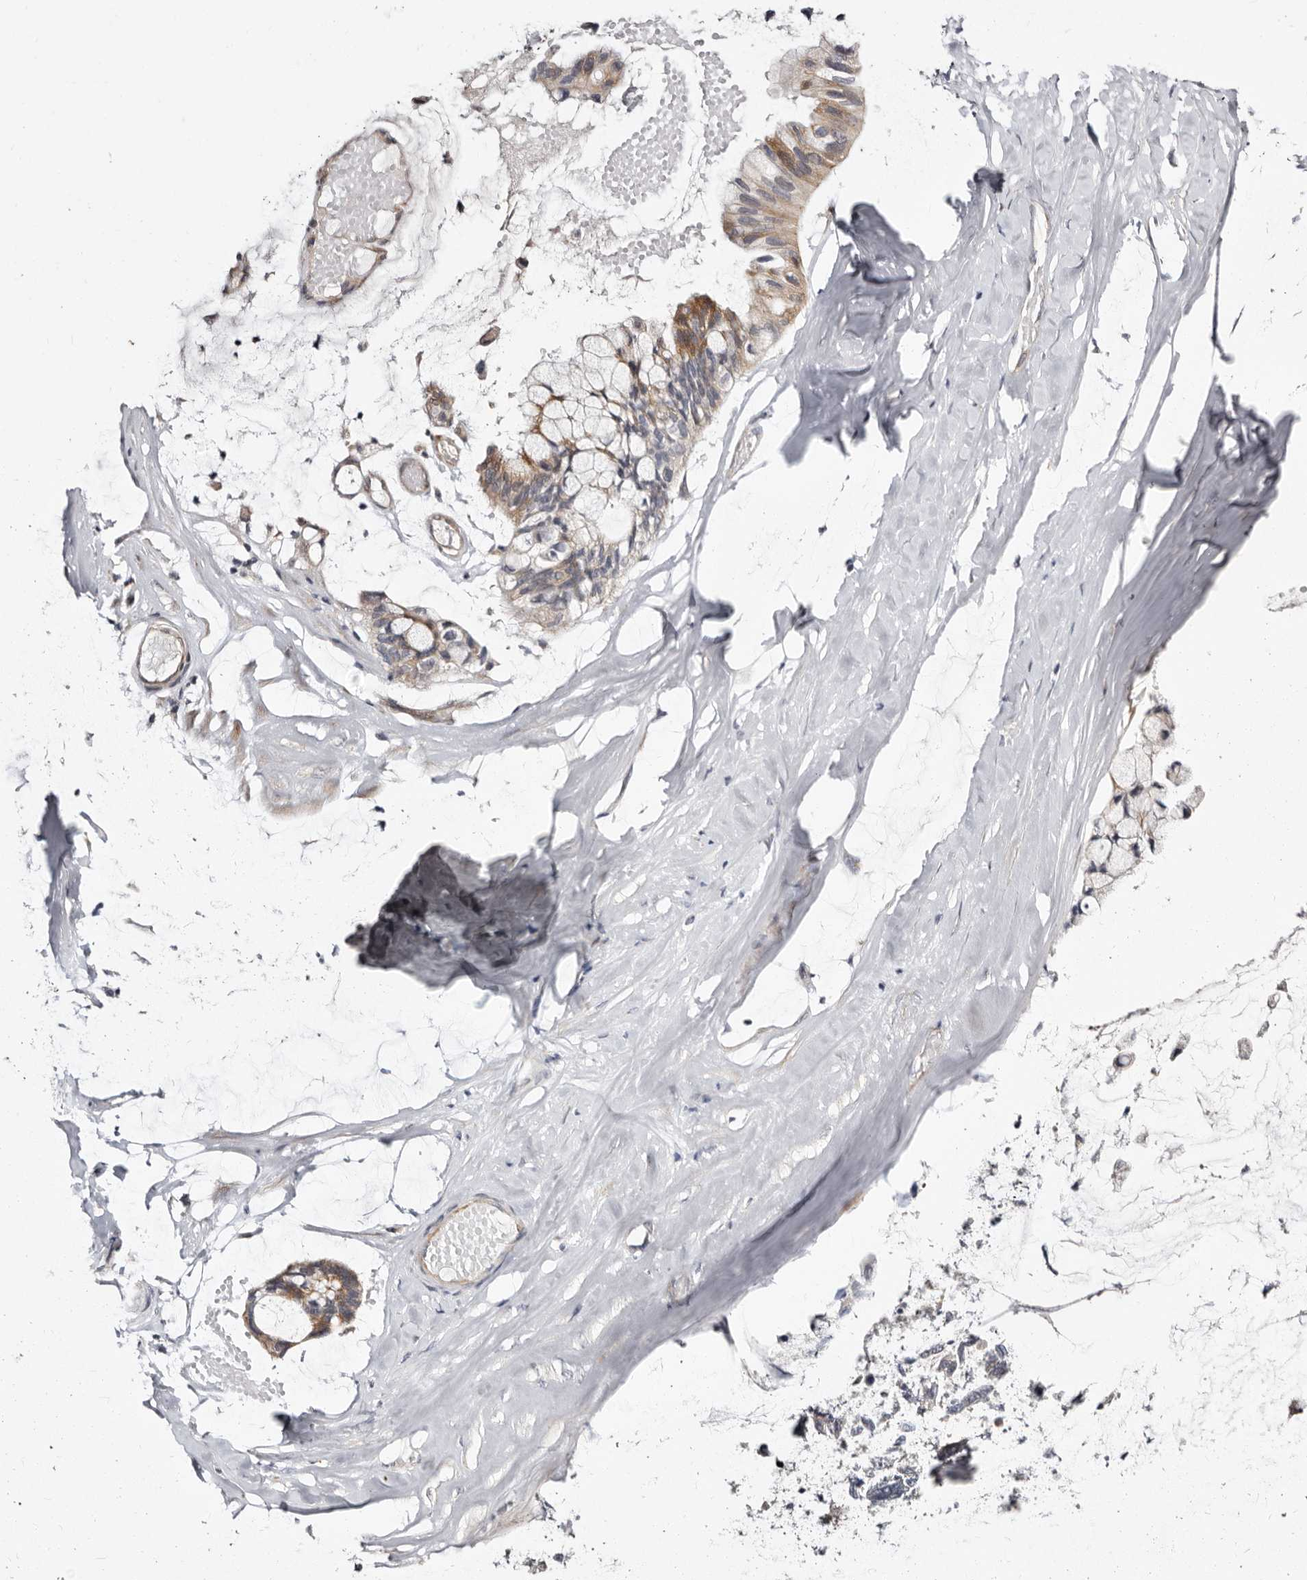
{"staining": {"intensity": "moderate", "quantity": "<25%", "location": "cytoplasmic/membranous"}, "tissue": "ovarian cancer", "cell_type": "Tumor cells", "image_type": "cancer", "snomed": [{"axis": "morphology", "description": "Cystadenocarcinoma, mucinous, NOS"}, {"axis": "topography", "description": "Ovary"}], "caption": "This is a histology image of IHC staining of ovarian cancer (mucinous cystadenocarcinoma), which shows moderate positivity in the cytoplasmic/membranous of tumor cells.", "gene": "KLHL4", "patient": {"sex": "female", "age": 39}}